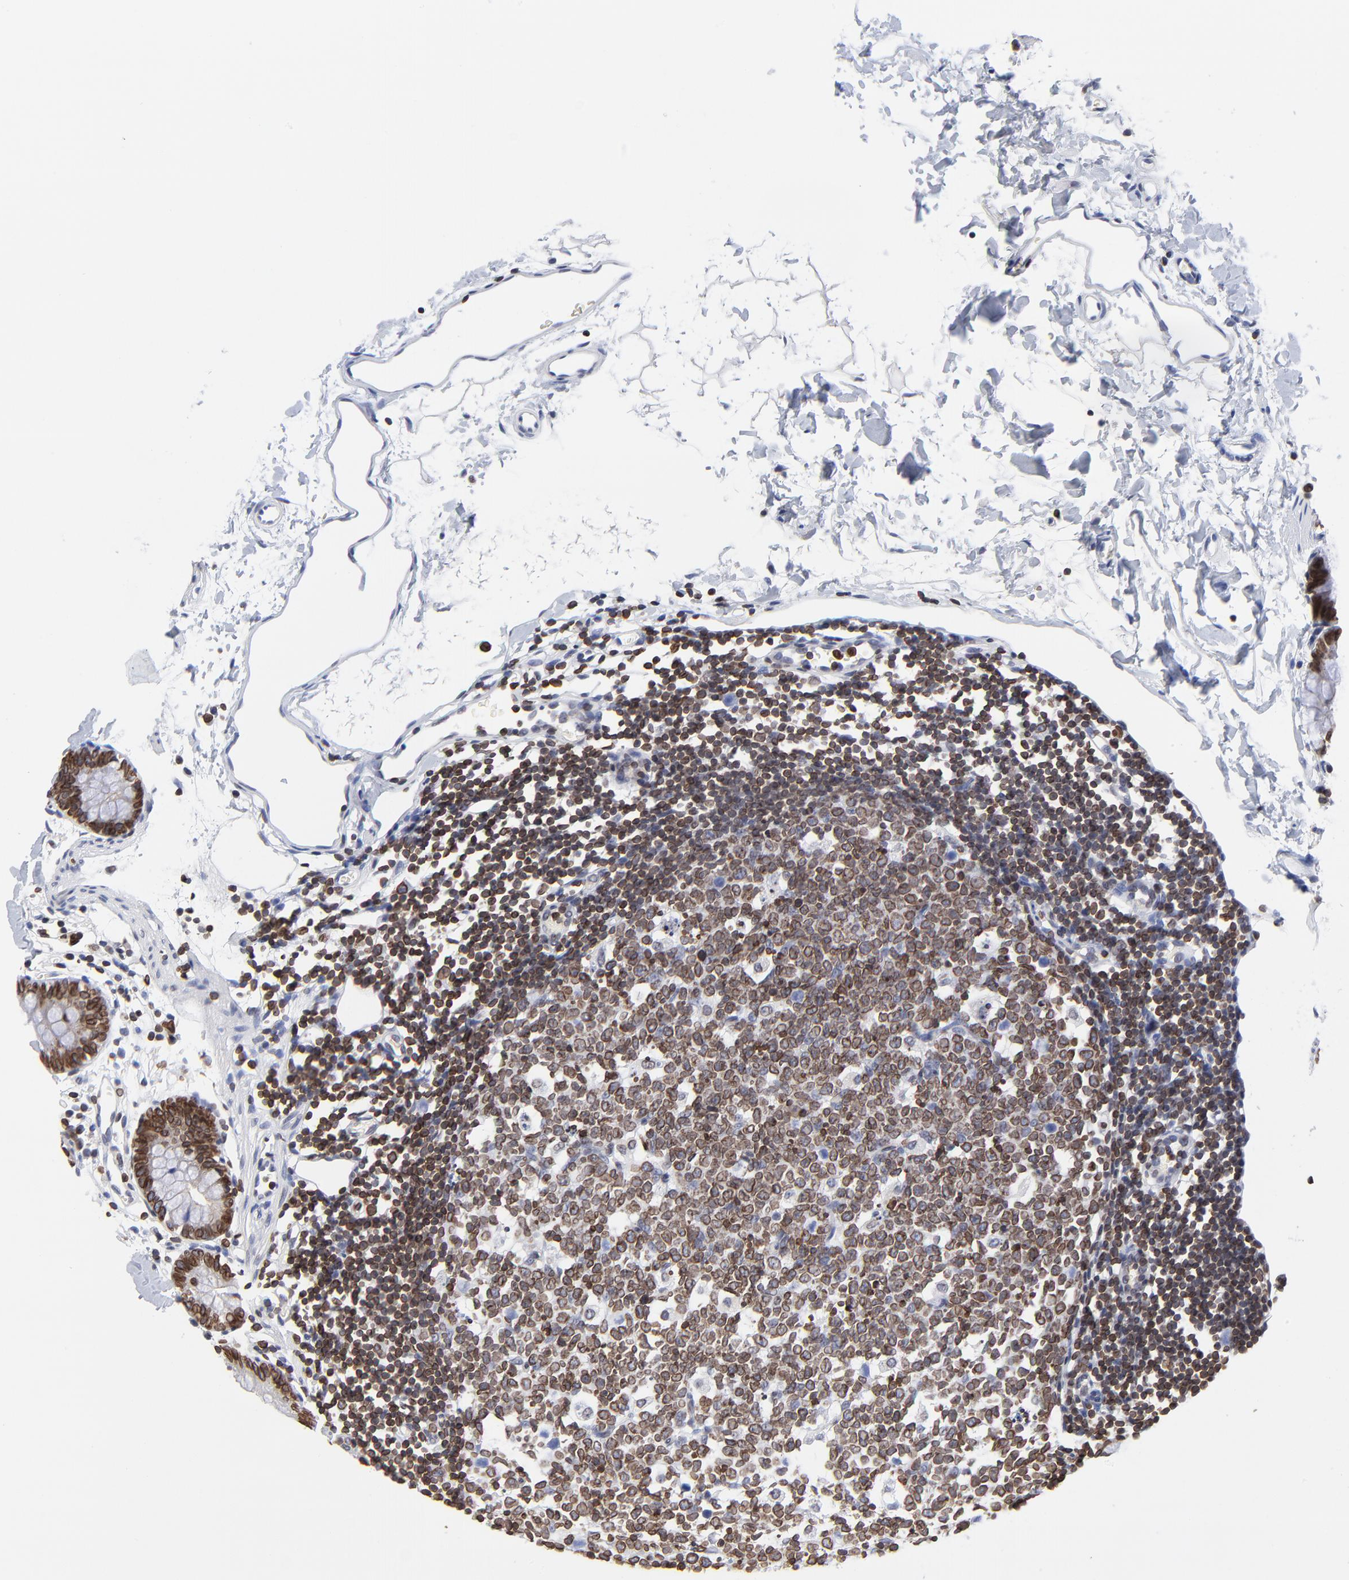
{"staining": {"intensity": "negative", "quantity": "none", "location": "none"}, "tissue": "colon", "cell_type": "Endothelial cells", "image_type": "normal", "snomed": [{"axis": "morphology", "description": "Normal tissue, NOS"}, {"axis": "topography", "description": "Colon"}], "caption": "Photomicrograph shows no protein staining in endothelial cells of unremarkable colon. Nuclei are stained in blue.", "gene": "THAP7", "patient": {"sex": "male", "age": 14}}